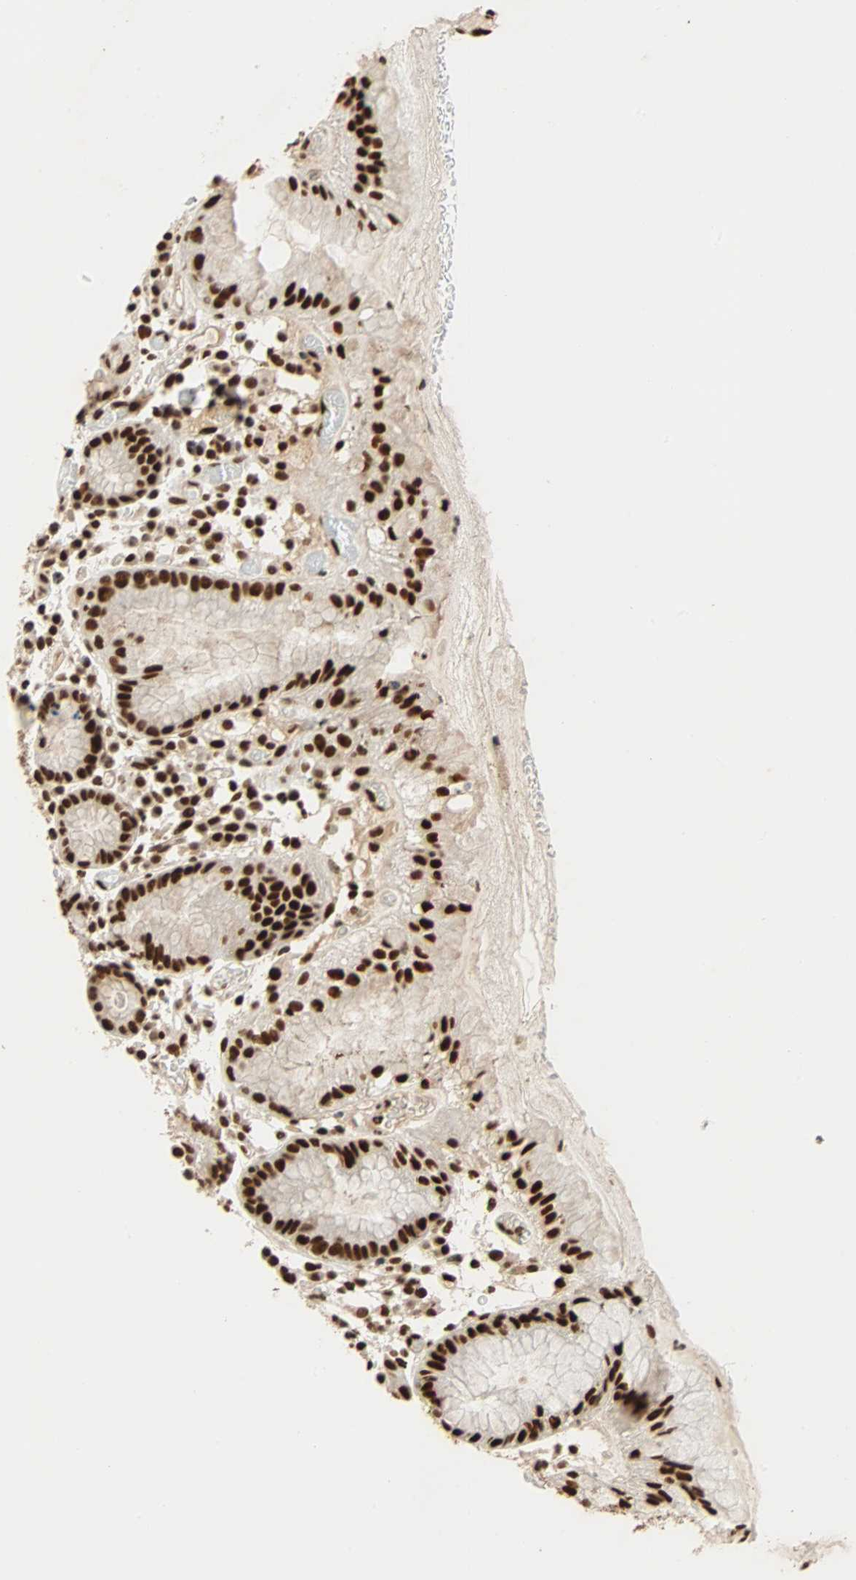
{"staining": {"intensity": "strong", "quantity": ">75%", "location": "cytoplasmic/membranous,nuclear"}, "tissue": "stomach", "cell_type": "Glandular cells", "image_type": "normal", "snomed": [{"axis": "morphology", "description": "Normal tissue, NOS"}, {"axis": "topography", "description": "Stomach"}, {"axis": "topography", "description": "Stomach, lower"}], "caption": "The photomicrograph reveals a brown stain indicating the presence of a protein in the cytoplasmic/membranous,nuclear of glandular cells in stomach.", "gene": "CDK12", "patient": {"sex": "female", "age": 75}}